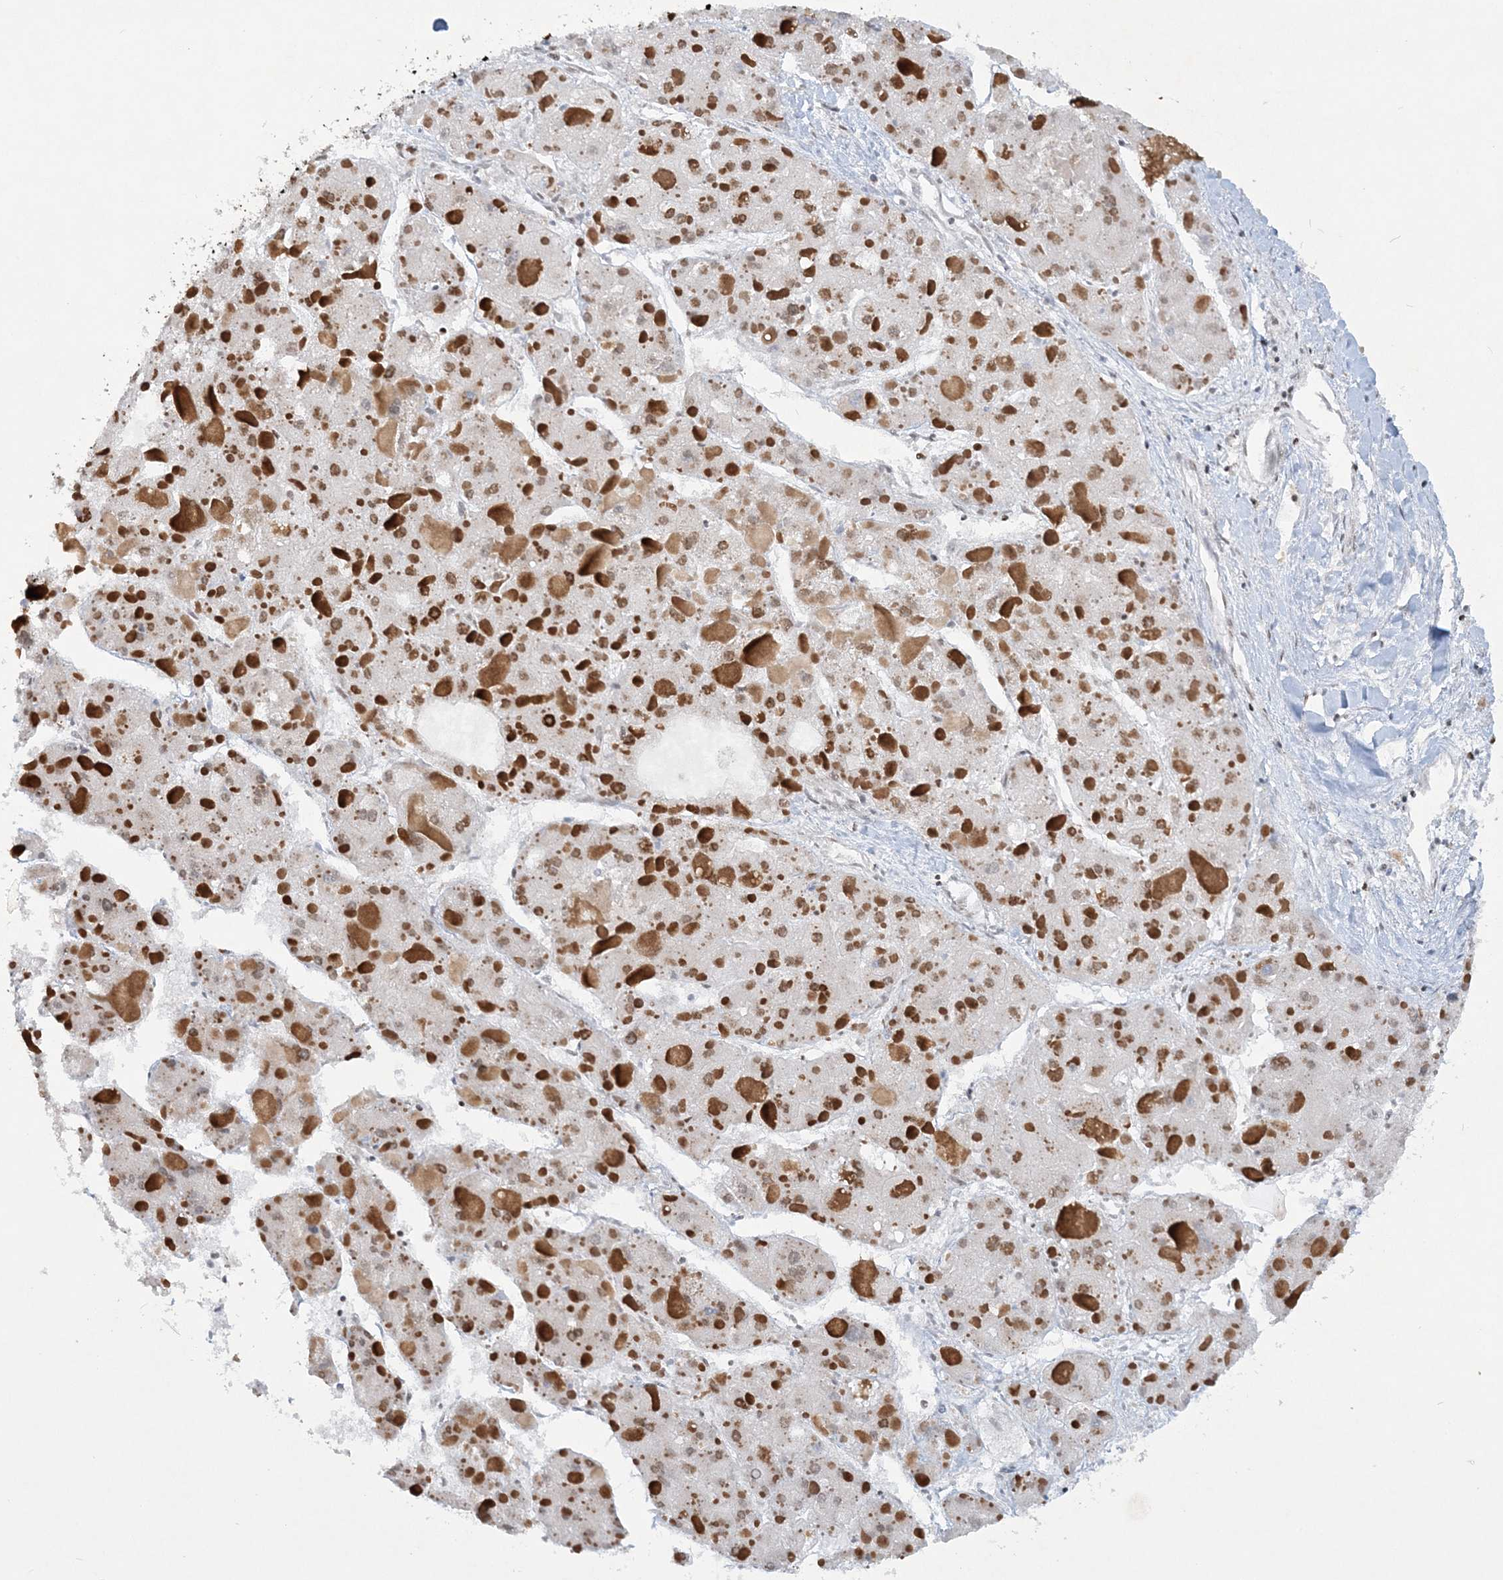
{"staining": {"intensity": "moderate", "quantity": ">75%", "location": "nuclear"}, "tissue": "liver cancer", "cell_type": "Tumor cells", "image_type": "cancer", "snomed": [{"axis": "morphology", "description": "Carcinoma, Hepatocellular, NOS"}, {"axis": "topography", "description": "Liver"}], "caption": "Hepatocellular carcinoma (liver) stained for a protein displays moderate nuclear positivity in tumor cells. (IHC, brightfield microscopy, high magnification).", "gene": "DELE1", "patient": {"sex": "female", "age": 73}}